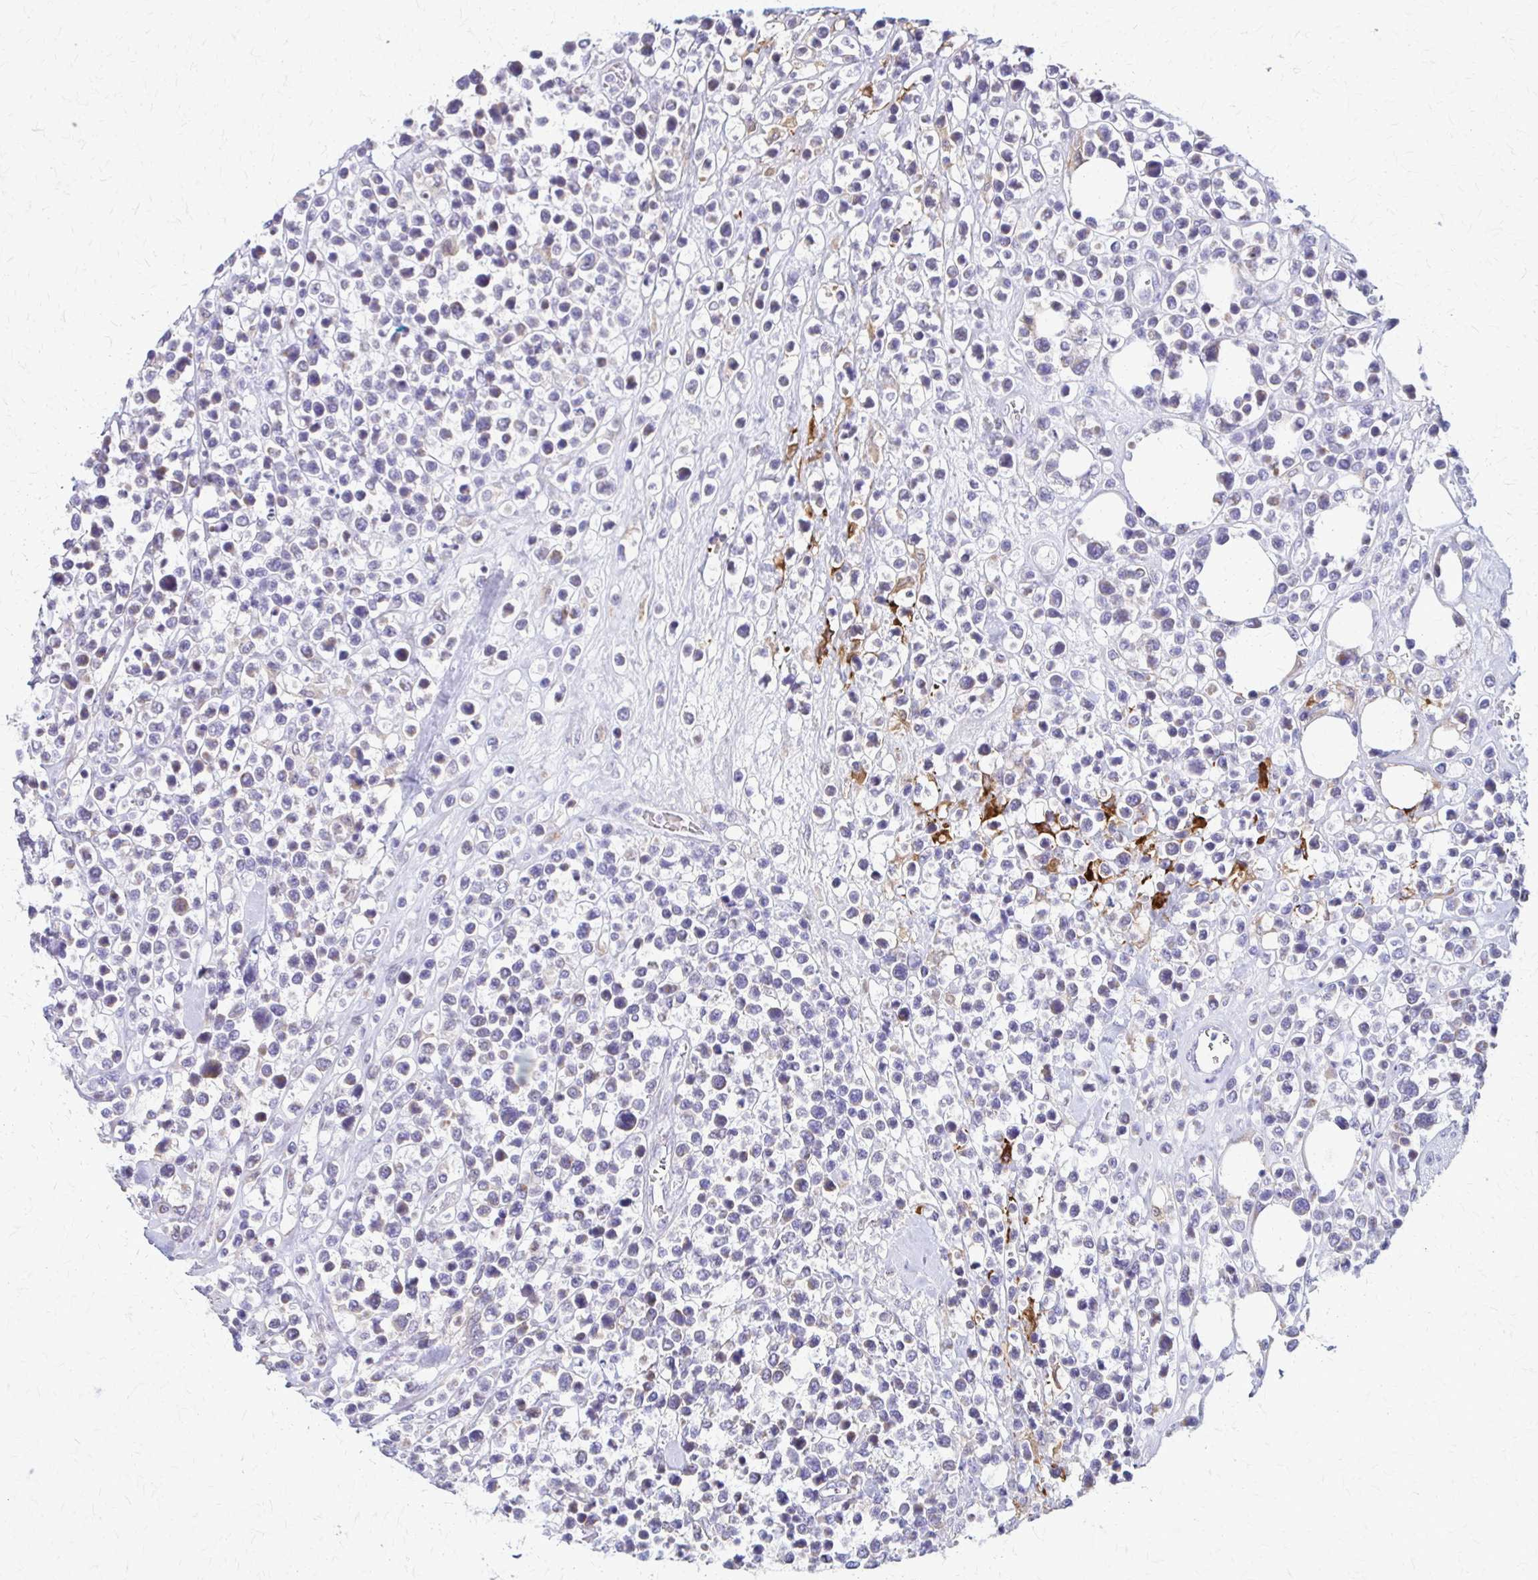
{"staining": {"intensity": "negative", "quantity": "none", "location": "none"}, "tissue": "lymphoma", "cell_type": "Tumor cells", "image_type": "cancer", "snomed": [{"axis": "morphology", "description": "Malignant lymphoma, non-Hodgkin's type, Low grade"}, {"axis": "topography", "description": "Lymph node"}], "caption": "Immunohistochemistry (IHC) photomicrograph of human lymphoma stained for a protein (brown), which demonstrates no positivity in tumor cells.", "gene": "SAMD13", "patient": {"sex": "male", "age": 60}}